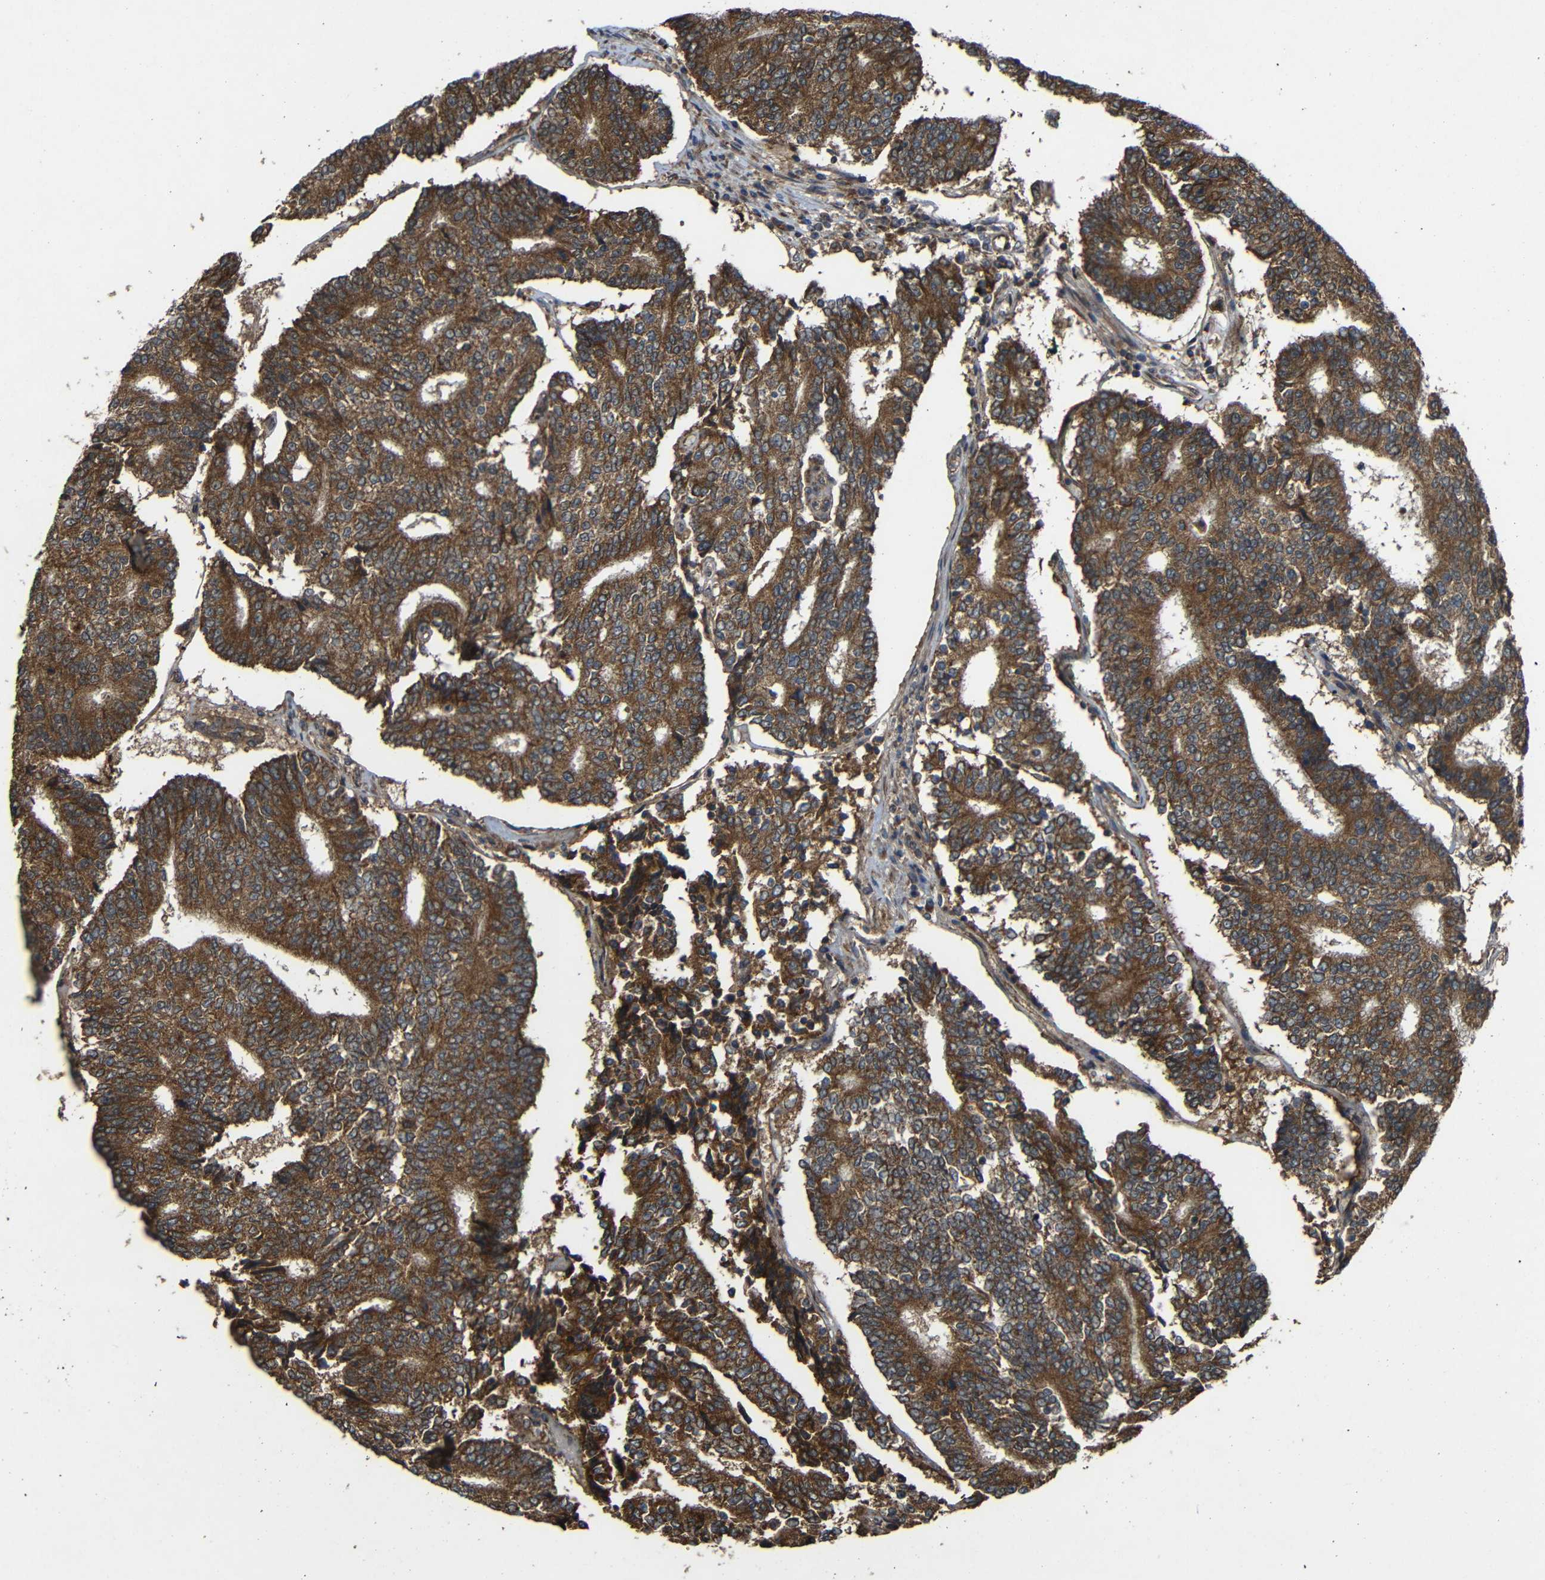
{"staining": {"intensity": "strong", "quantity": ">75%", "location": "cytoplasmic/membranous"}, "tissue": "prostate cancer", "cell_type": "Tumor cells", "image_type": "cancer", "snomed": [{"axis": "morphology", "description": "Normal tissue, NOS"}, {"axis": "morphology", "description": "Adenocarcinoma, High grade"}, {"axis": "topography", "description": "Prostate"}, {"axis": "topography", "description": "Seminal veicle"}], "caption": "This is a micrograph of immunohistochemistry staining of prostate cancer (adenocarcinoma (high-grade)), which shows strong expression in the cytoplasmic/membranous of tumor cells.", "gene": "C1GALT1", "patient": {"sex": "male", "age": 55}}